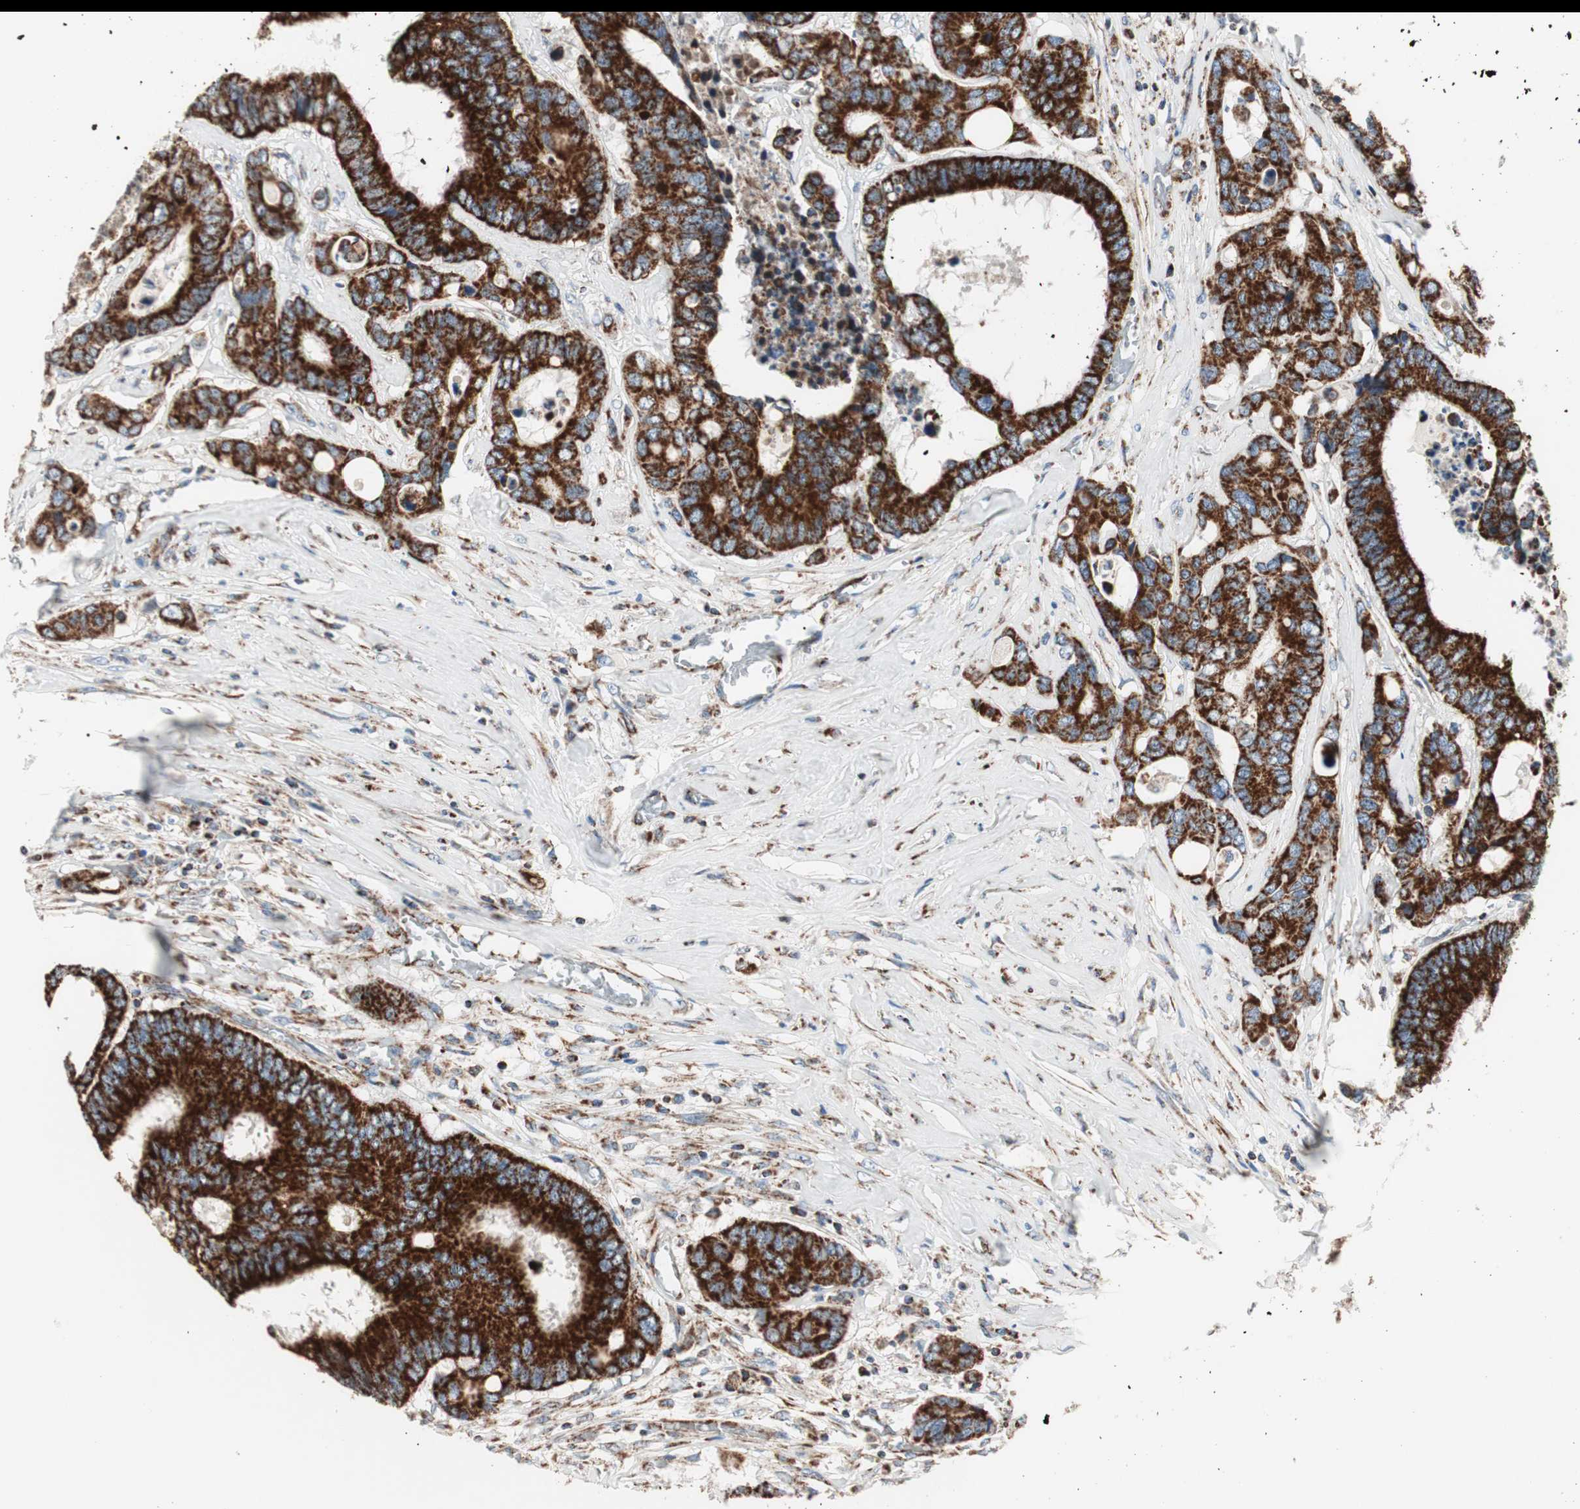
{"staining": {"intensity": "strong", "quantity": ">75%", "location": "cytoplasmic/membranous"}, "tissue": "colorectal cancer", "cell_type": "Tumor cells", "image_type": "cancer", "snomed": [{"axis": "morphology", "description": "Adenocarcinoma, NOS"}, {"axis": "topography", "description": "Rectum"}], "caption": "High-power microscopy captured an immunohistochemistry (IHC) photomicrograph of colorectal cancer (adenocarcinoma), revealing strong cytoplasmic/membranous staining in approximately >75% of tumor cells.", "gene": "TOMM20", "patient": {"sex": "male", "age": 55}}